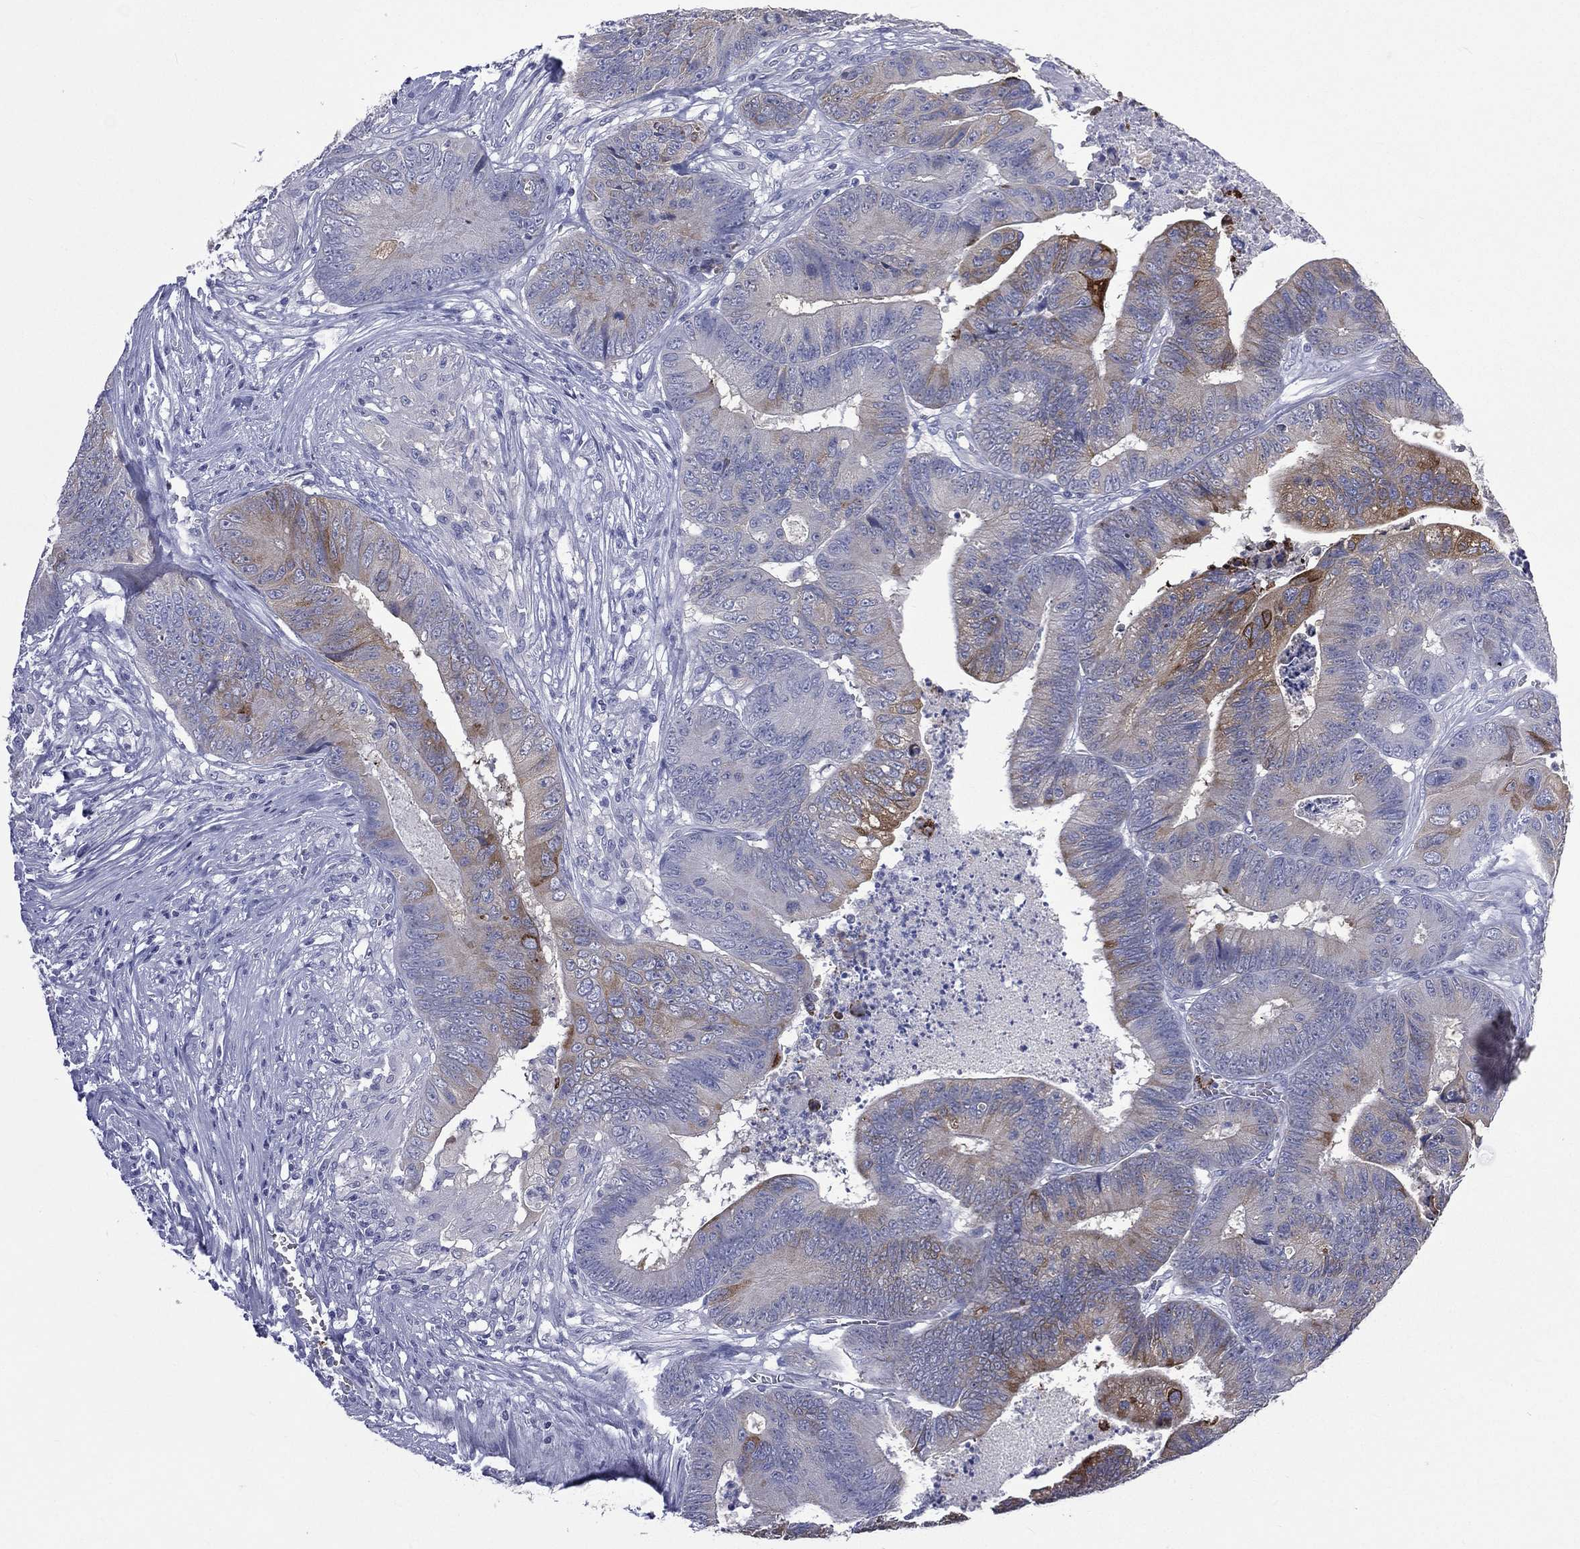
{"staining": {"intensity": "strong", "quantity": "<25%", "location": "cytoplasmic/membranous"}, "tissue": "colorectal cancer", "cell_type": "Tumor cells", "image_type": "cancer", "snomed": [{"axis": "morphology", "description": "Adenocarcinoma, NOS"}, {"axis": "topography", "description": "Colon"}], "caption": "IHC of colorectal adenocarcinoma exhibits medium levels of strong cytoplasmic/membranous positivity in about <25% of tumor cells.", "gene": "CES2", "patient": {"sex": "male", "age": 84}}